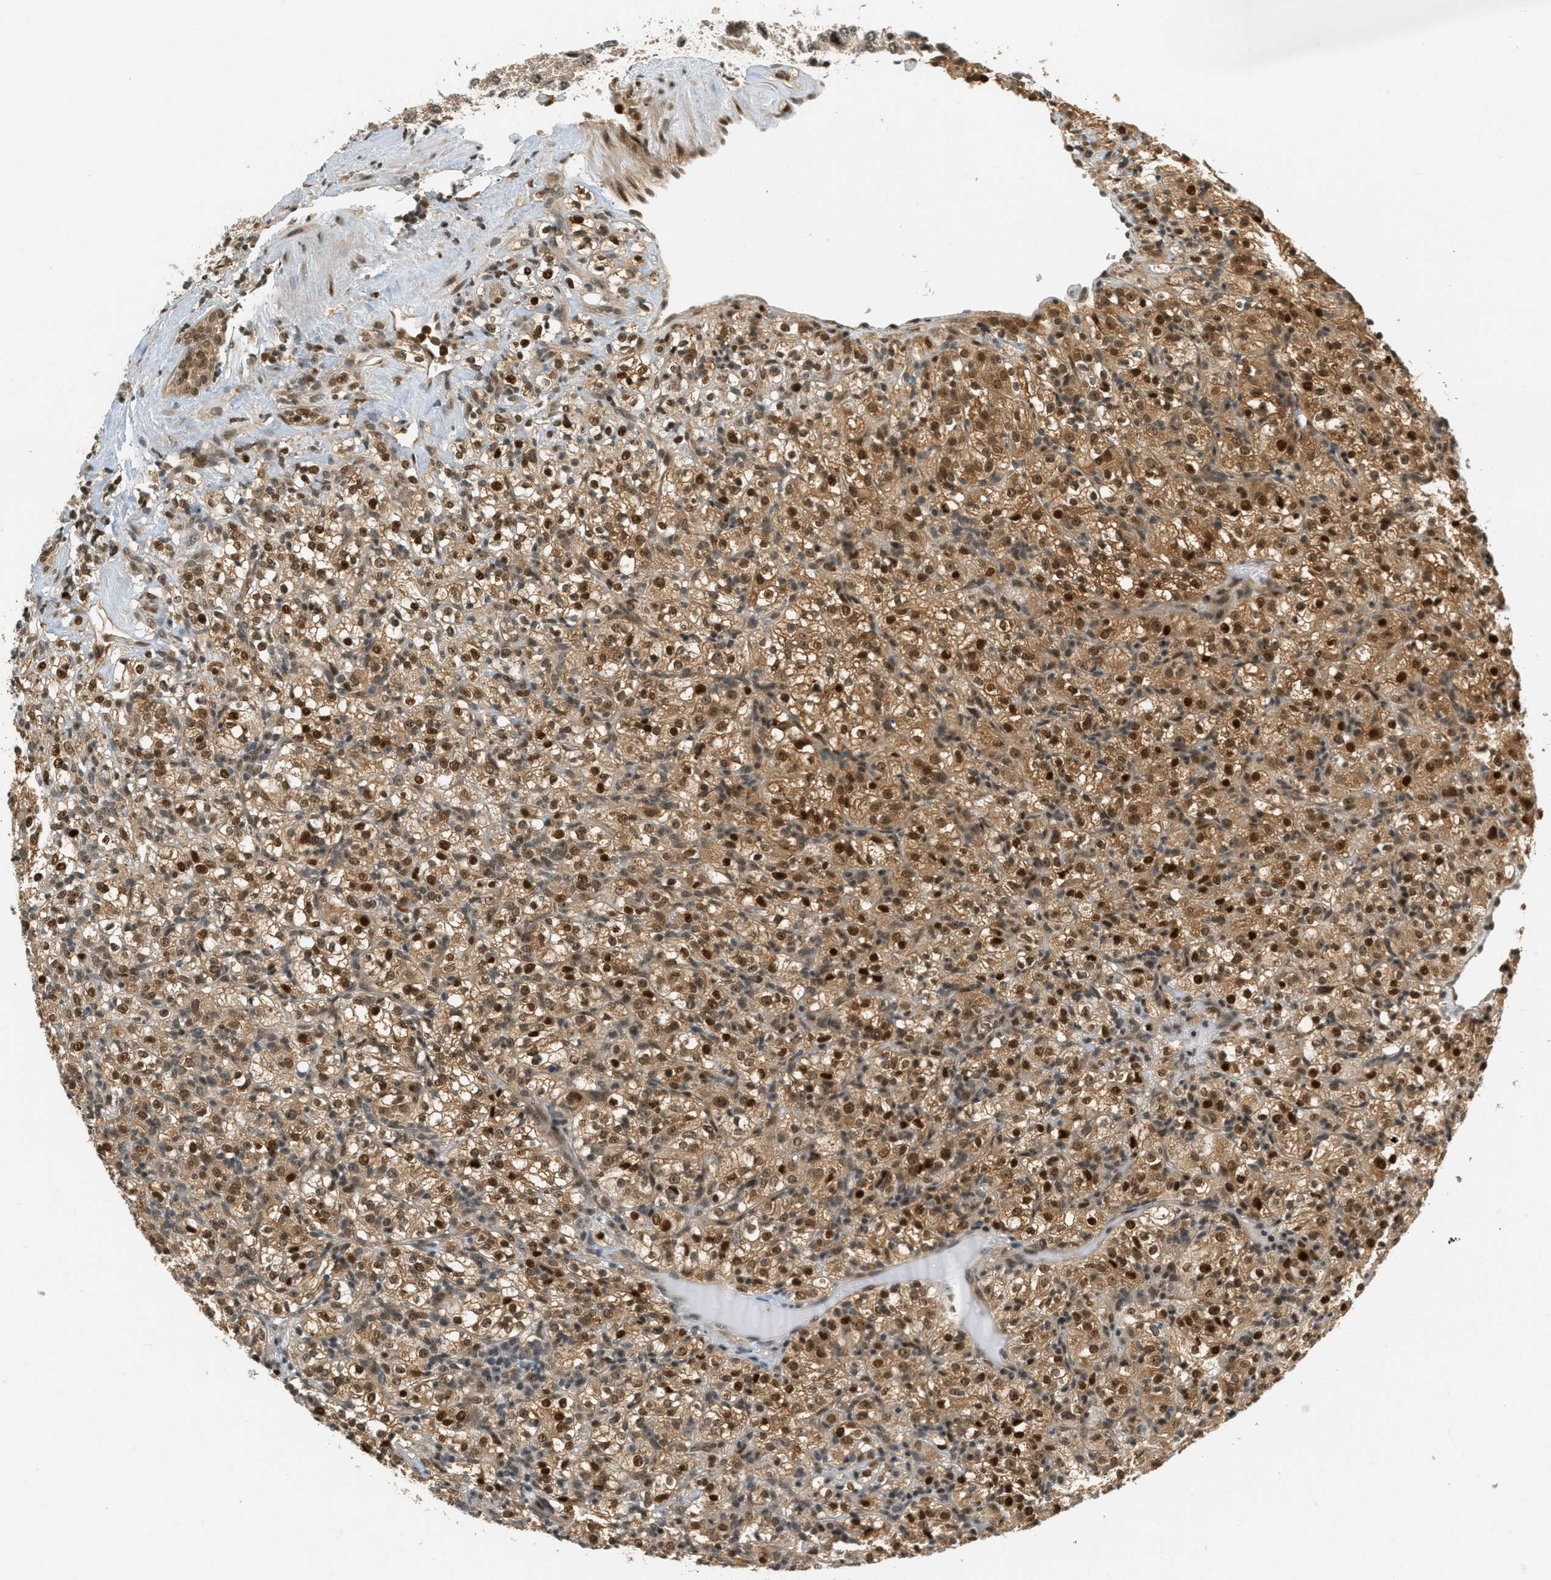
{"staining": {"intensity": "strong", "quantity": ">75%", "location": "cytoplasmic/membranous,nuclear"}, "tissue": "renal cancer", "cell_type": "Tumor cells", "image_type": "cancer", "snomed": [{"axis": "morphology", "description": "Normal tissue, NOS"}, {"axis": "morphology", "description": "Adenocarcinoma, NOS"}, {"axis": "topography", "description": "Kidney"}], "caption": "Immunohistochemistry of human renal cancer displays high levels of strong cytoplasmic/membranous and nuclear expression in about >75% of tumor cells.", "gene": "FOXM1", "patient": {"sex": "female", "age": 72}}